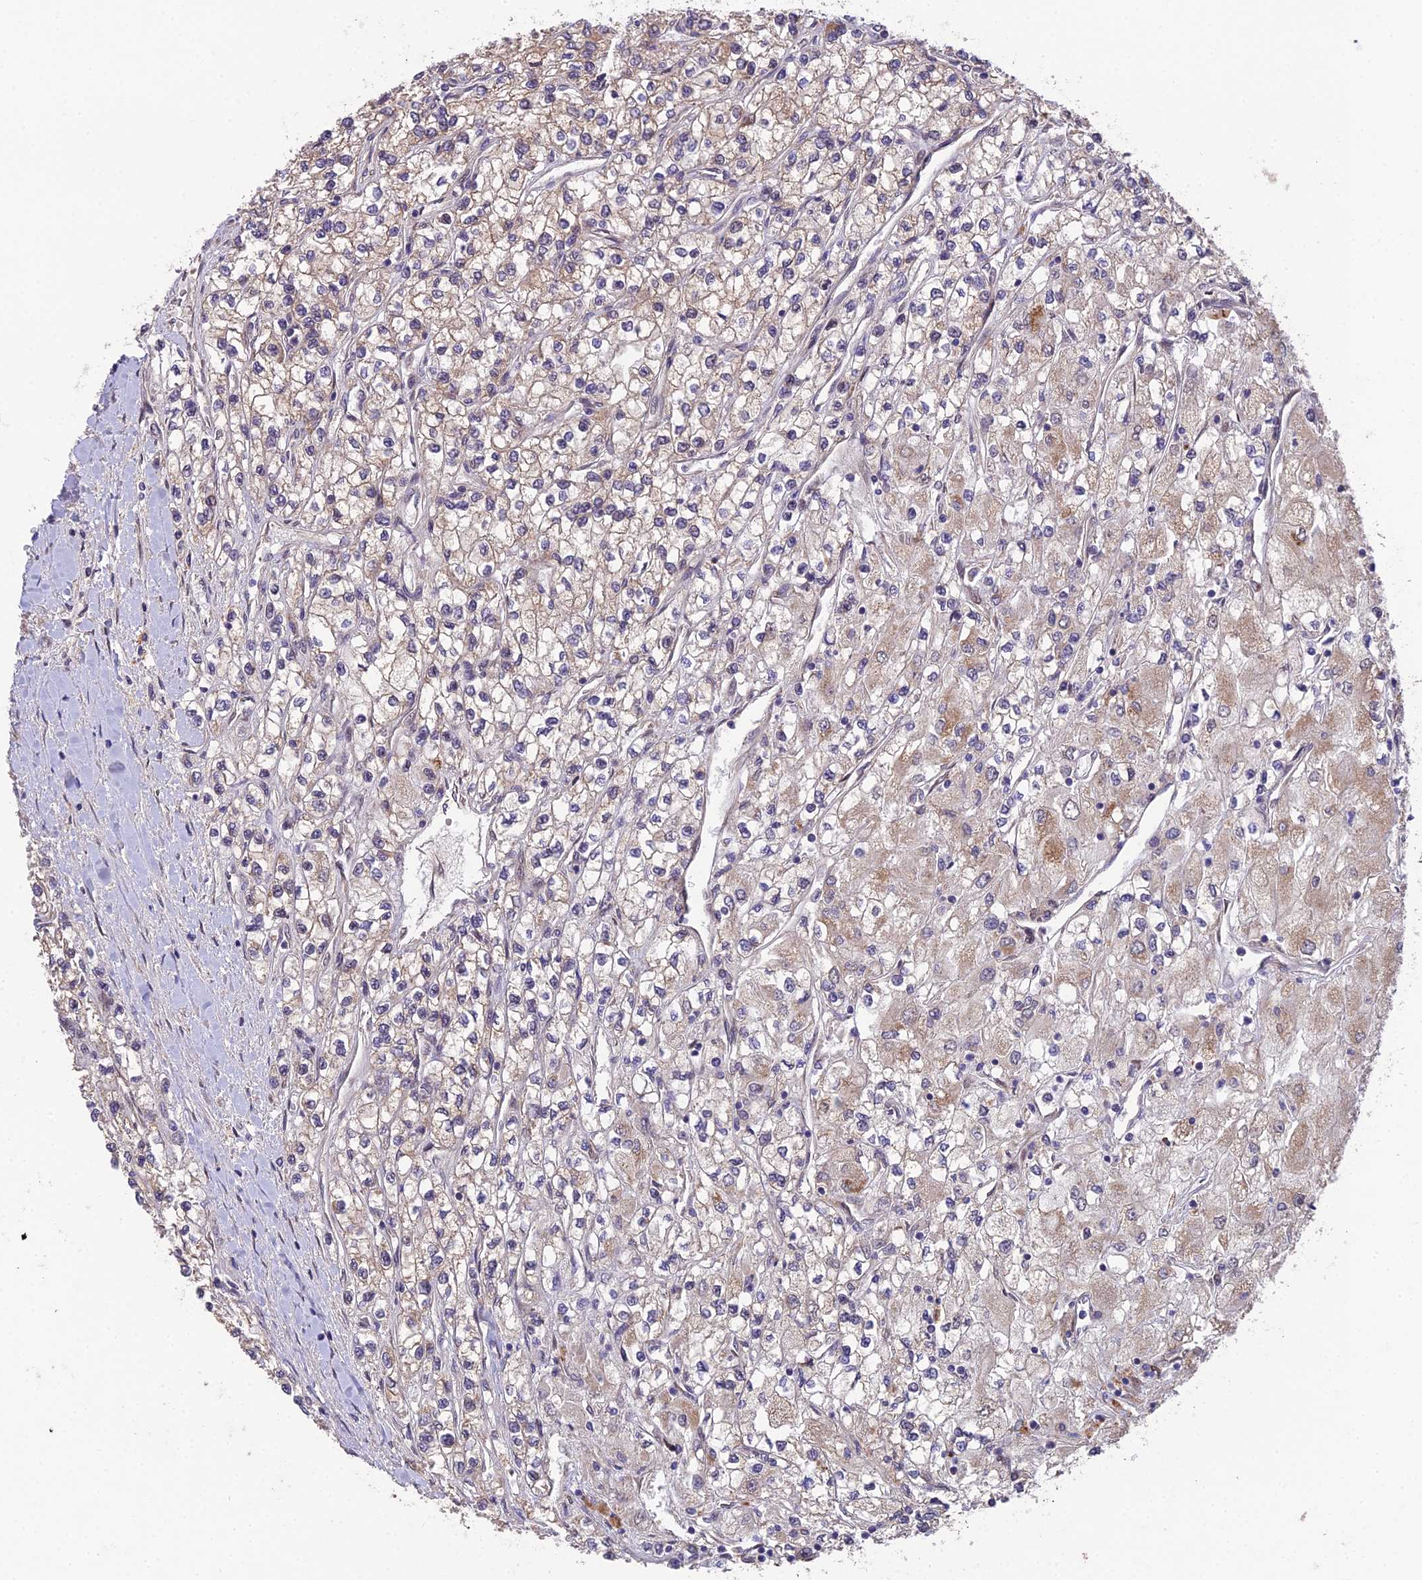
{"staining": {"intensity": "weak", "quantity": "<25%", "location": "cytoplasmic/membranous"}, "tissue": "renal cancer", "cell_type": "Tumor cells", "image_type": "cancer", "snomed": [{"axis": "morphology", "description": "Adenocarcinoma, NOS"}, {"axis": "topography", "description": "Kidney"}], "caption": "The image exhibits no significant expression in tumor cells of renal cancer (adenocarcinoma).", "gene": "CYP2R1", "patient": {"sex": "male", "age": 80}}